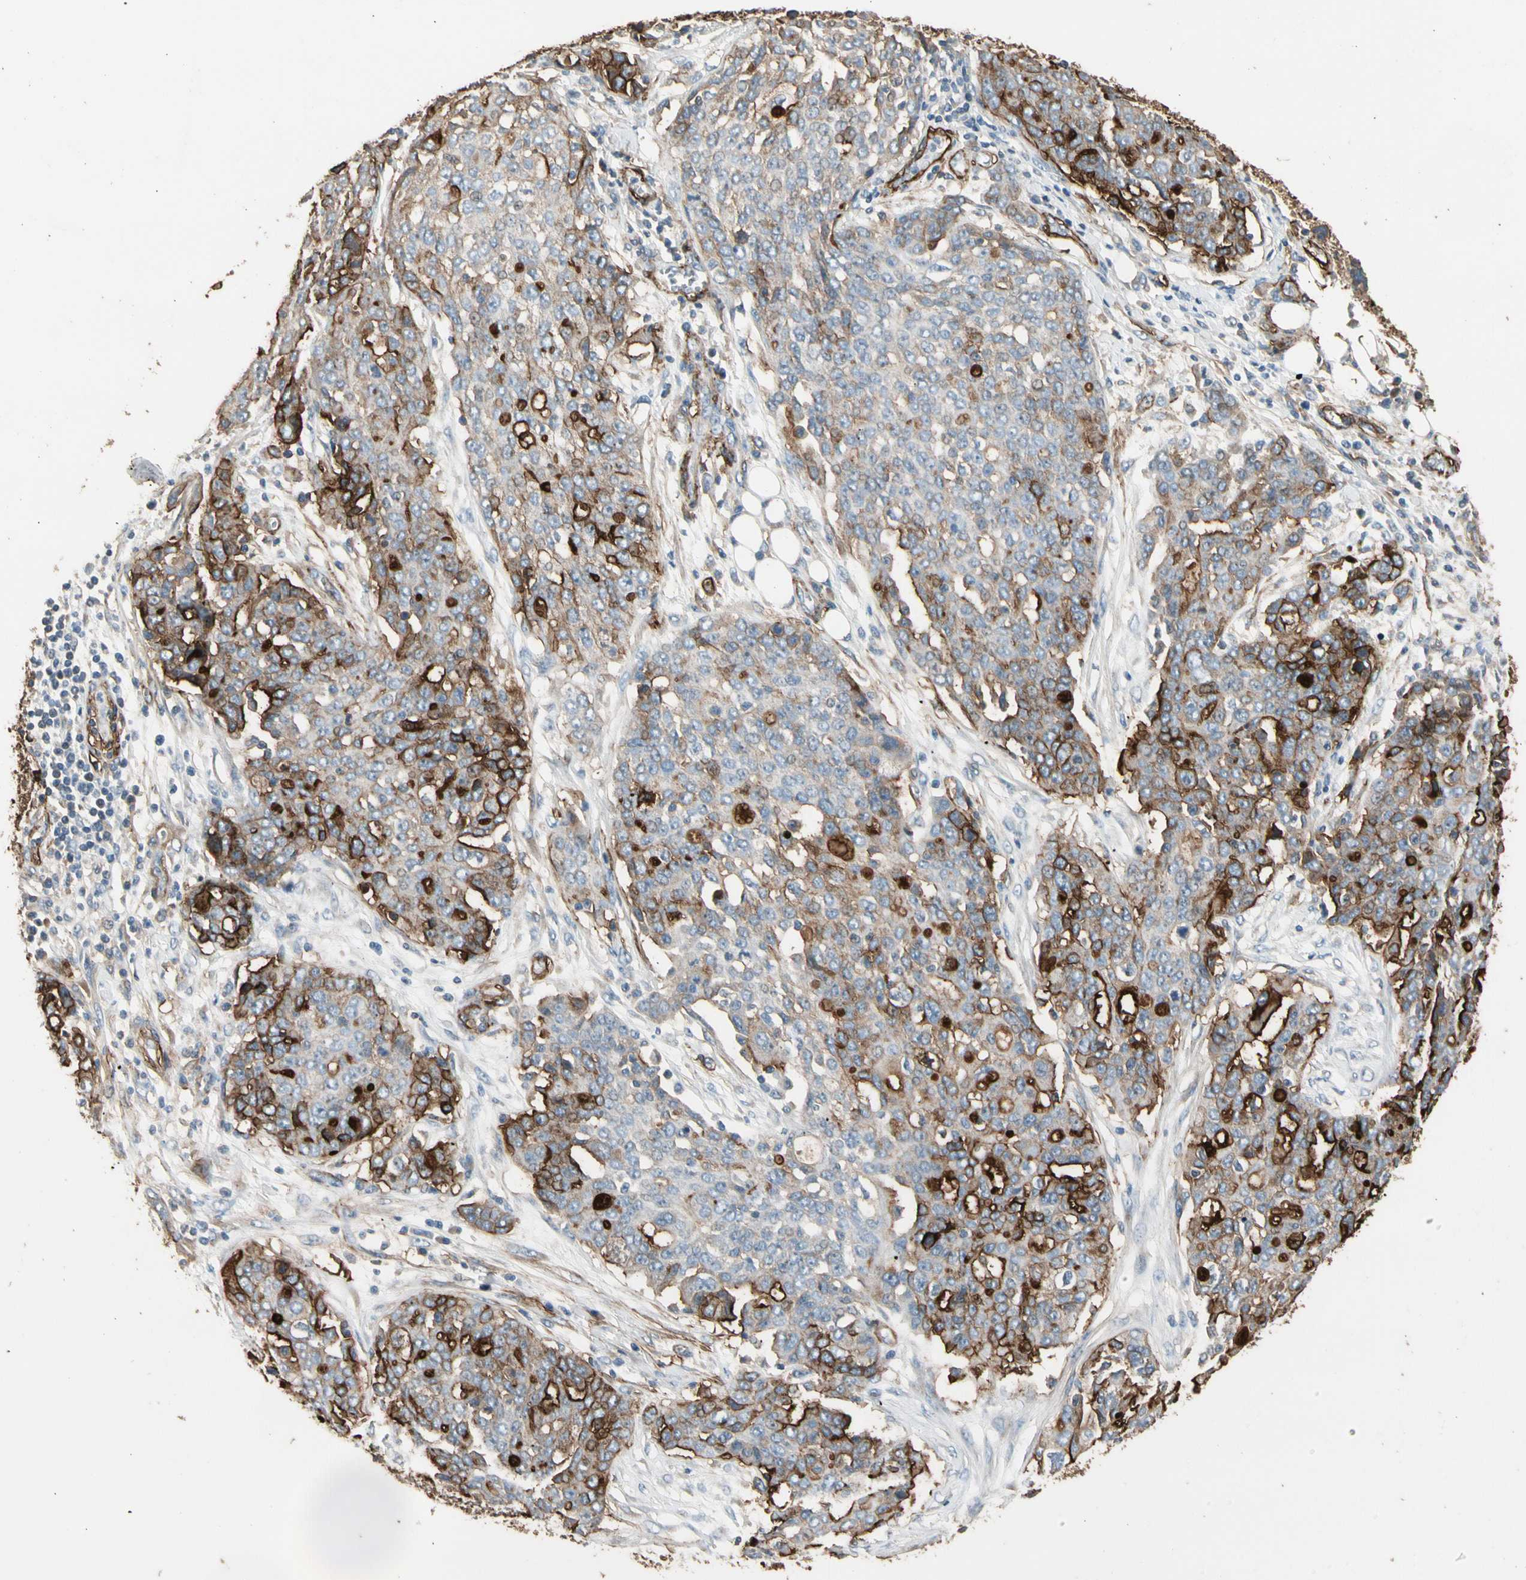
{"staining": {"intensity": "strong", "quantity": ">75%", "location": "cytoplasmic/membranous"}, "tissue": "ovarian cancer", "cell_type": "Tumor cells", "image_type": "cancer", "snomed": [{"axis": "morphology", "description": "Cystadenocarcinoma, serous, NOS"}, {"axis": "topography", "description": "Soft tissue"}, {"axis": "topography", "description": "Ovary"}], "caption": "Approximately >75% of tumor cells in human serous cystadenocarcinoma (ovarian) display strong cytoplasmic/membranous protein positivity as visualized by brown immunohistochemical staining.", "gene": "SUSD2", "patient": {"sex": "female", "age": 57}}